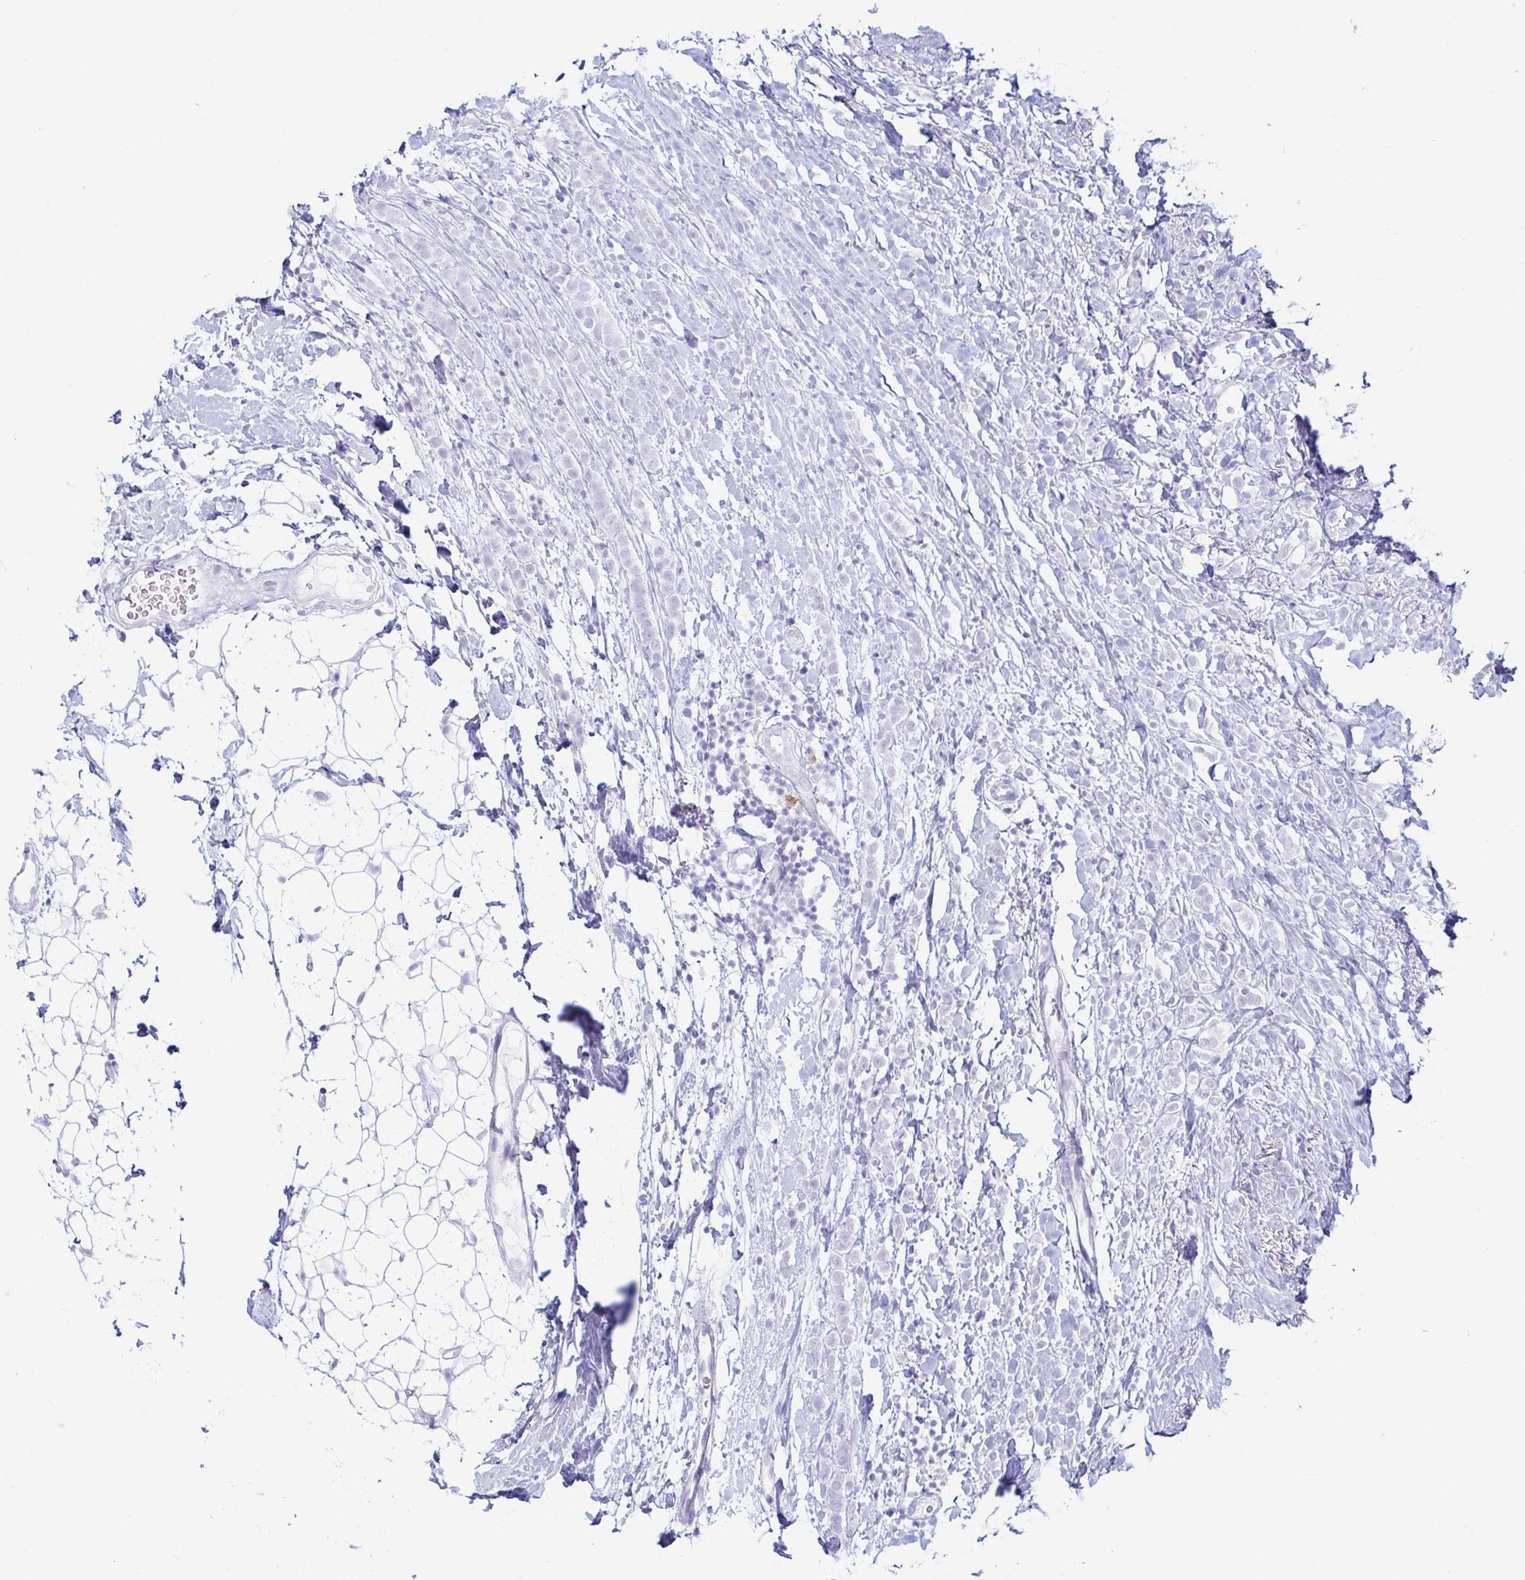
{"staining": {"intensity": "negative", "quantity": "none", "location": "none"}, "tissue": "breast cancer", "cell_type": "Tumor cells", "image_type": "cancer", "snomed": [{"axis": "morphology", "description": "Lobular carcinoma"}, {"axis": "topography", "description": "Breast"}], "caption": "An IHC image of breast lobular carcinoma is shown. There is no staining in tumor cells of breast lobular carcinoma.", "gene": "ERICH6", "patient": {"sex": "female", "age": 49}}